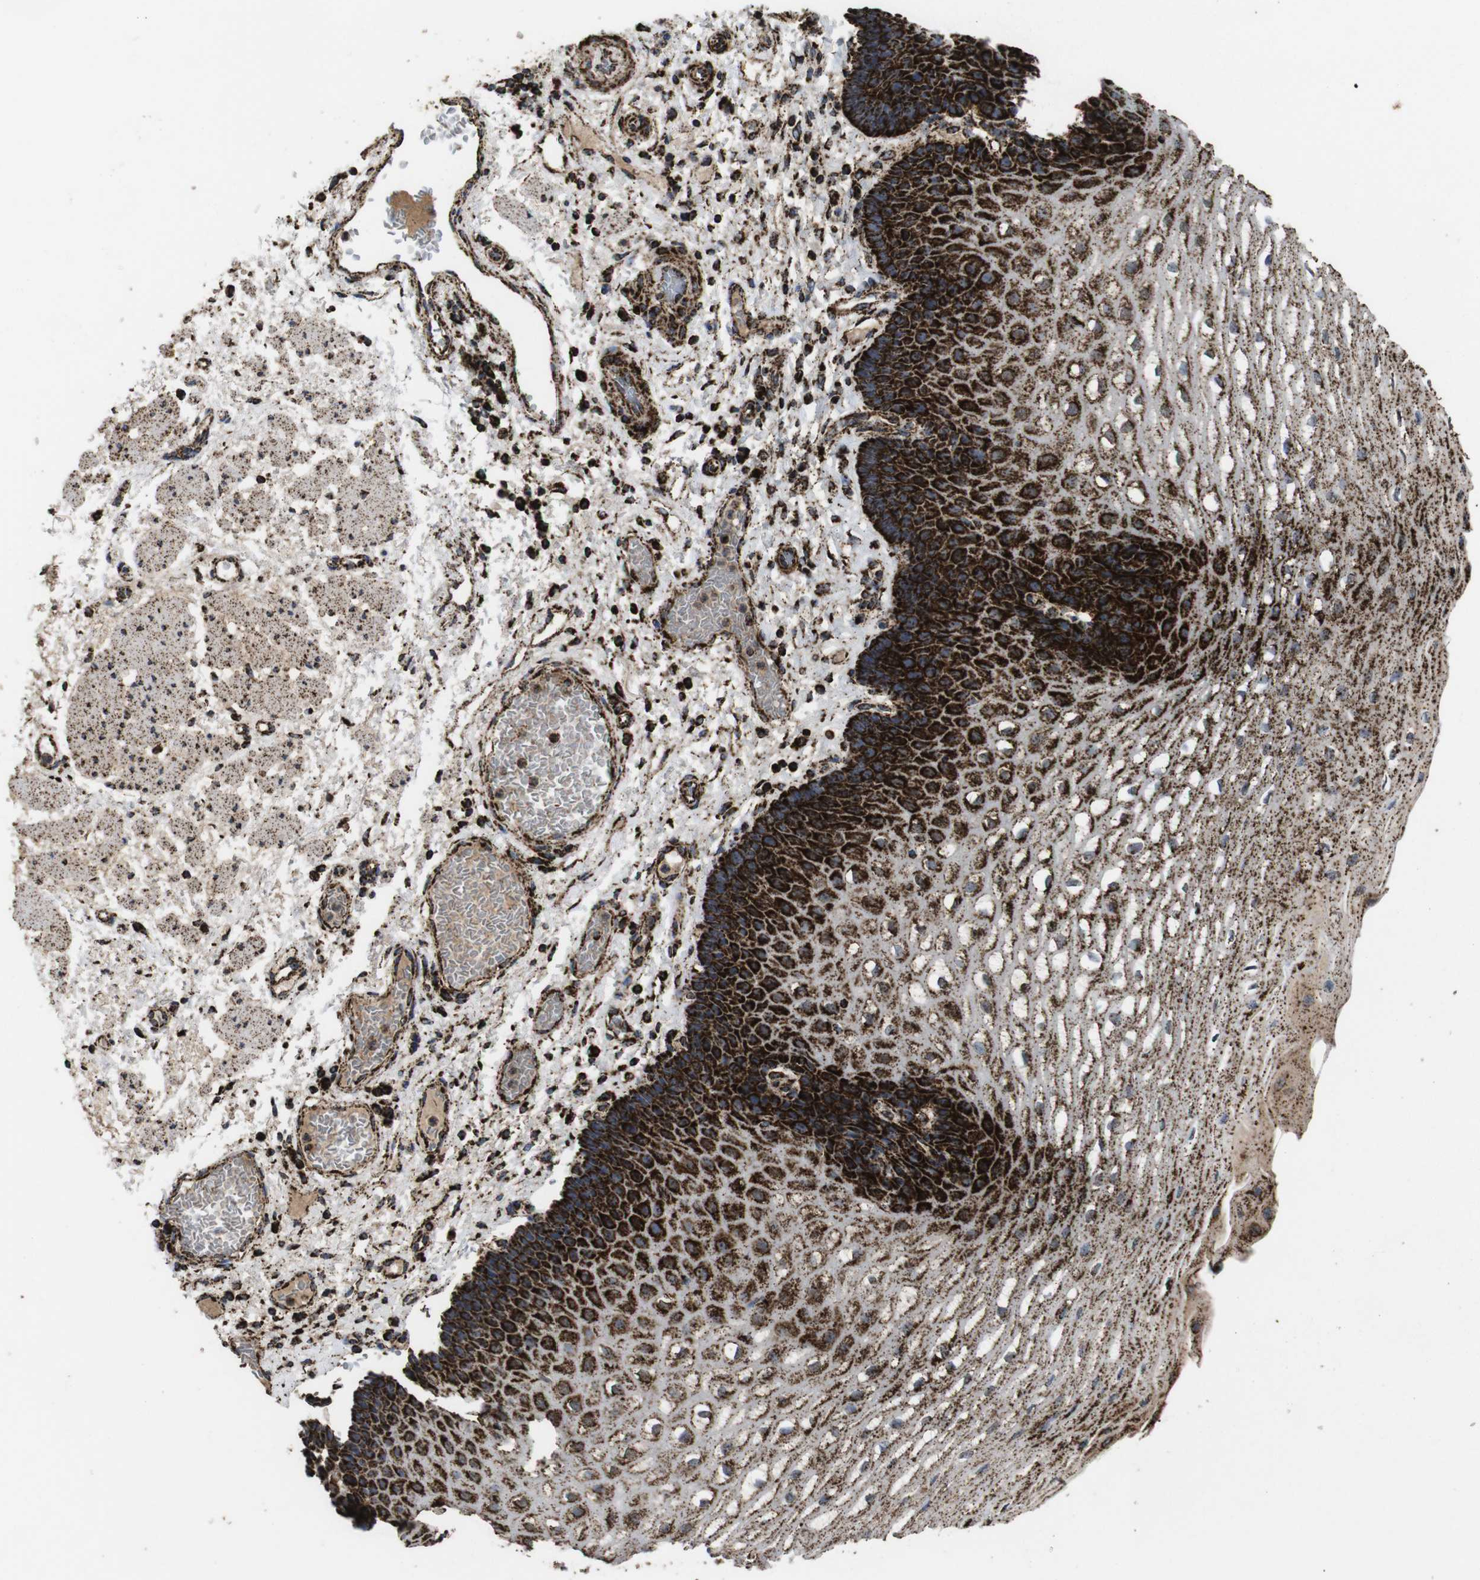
{"staining": {"intensity": "strong", "quantity": ">75%", "location": "cytoplasmic/membranous"}, "tissue": "esophagus", "cell_type": "Squamous epithelial cells", "image_type": "normal", "snomed": [{"axis": "morphology", "description": "Normal tissue, NOS"}, {"axis": "topography", "description": "Esophagus"}], "caption": "Immunohistochemistry of benign human esophagus shows high levels of strong cytoplasmic/membranous positivity in about >75% of squamous epithelial cells.", "gene": "ATP5F1A", "patient": {"sex": "male", "age": 54}}